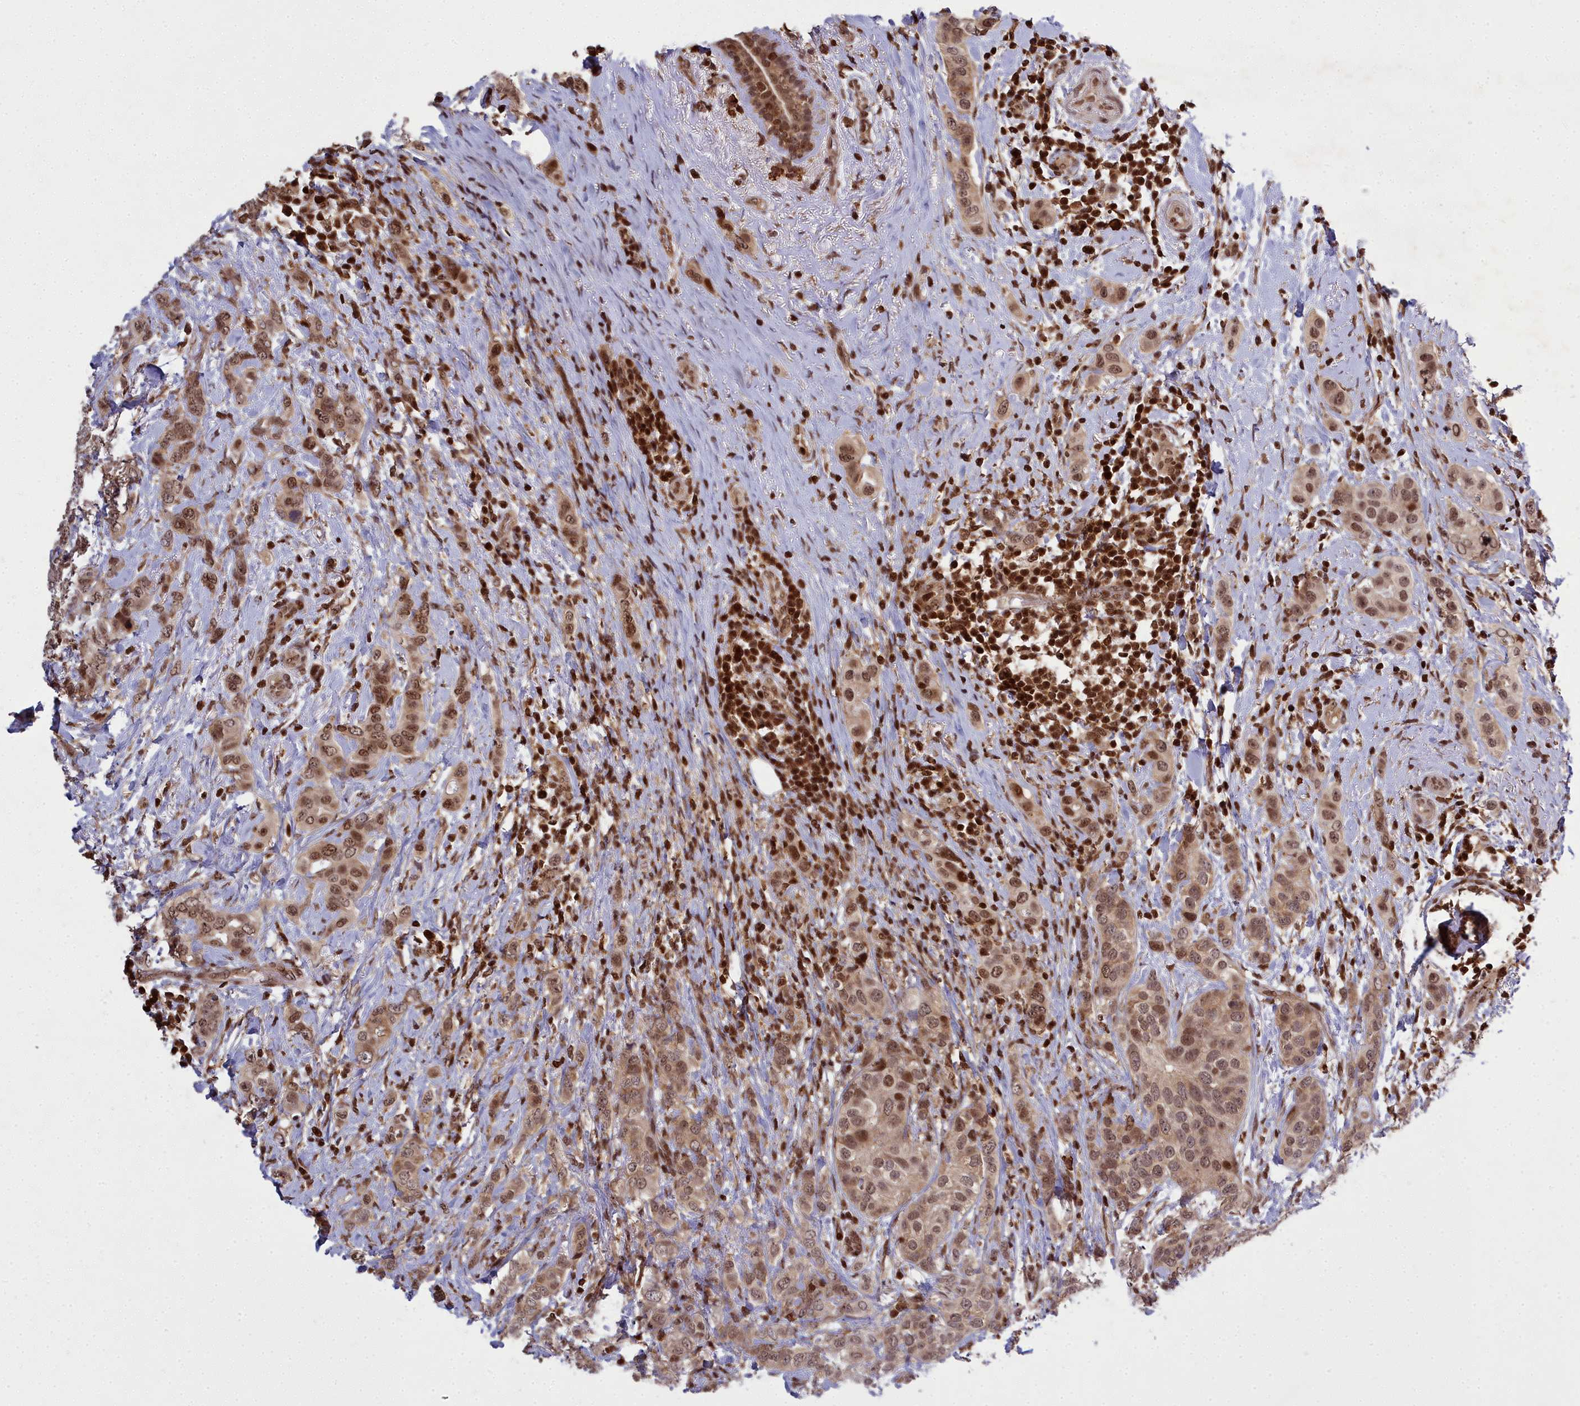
{"staining": {"intensity": "moderate", "quantity": ">75%", "location": "nuclear"}, "tissue": "breast cancer", "cell_type": "Tumor cells", "image_type": "cancer", "snomed": [{"axis": "morphology", "description": "Lobular carcinoma"}, {"axis": "topography", "description": "Breast"}], "caption": "IHC of breast cancer shows medium levels of moderate nuclear positivity in approximately >75% of tumor cells.", "gene": "GMEB1", "patient": {"sex": "female", "age": 51}}